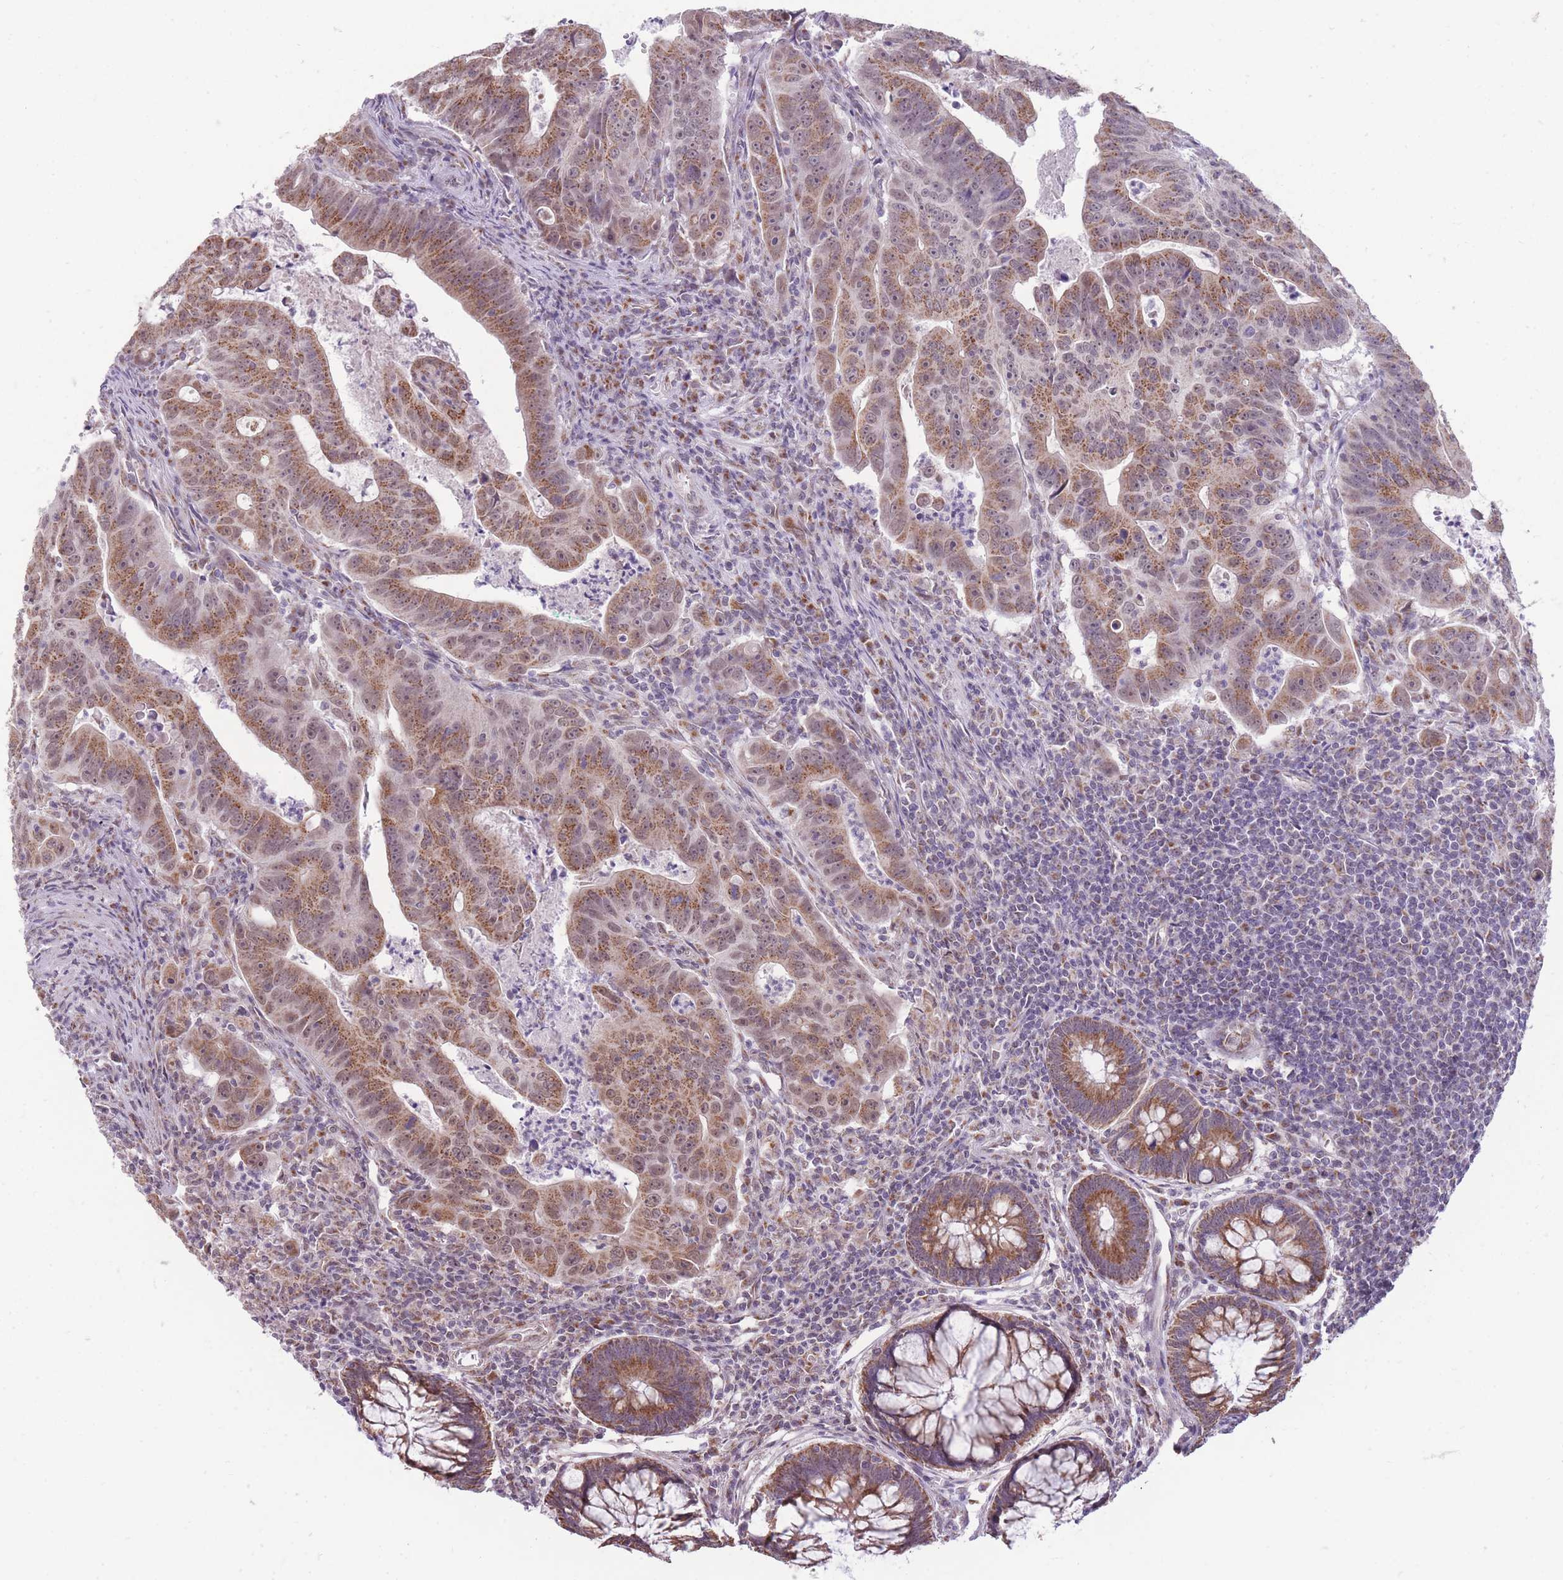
{"staining": {"intensity": "moderate", "quantity": ">75%", "location": "cytoplasmic/membranous"}, "tissue": "colorectal cancer", "cell_type": "Tumor cells", "image_type": "cancer", "snomed": [{"axis": "morphology", "description": "Adenocarcinoma, NOS"}, {"axis": "topography", "description": "Rectum"}], "caption": "Colorectal cancer (adenocarcinoma) stained for a protein displays moderate cytoplasmic/membranous positivity in tumor cells. (DAB (3,3'-diaminobenzidine) = brown stain, brightfield microscopy at high magnification).", "gene": "NELL1", "patient": {"sex": "male", "age": 69}}